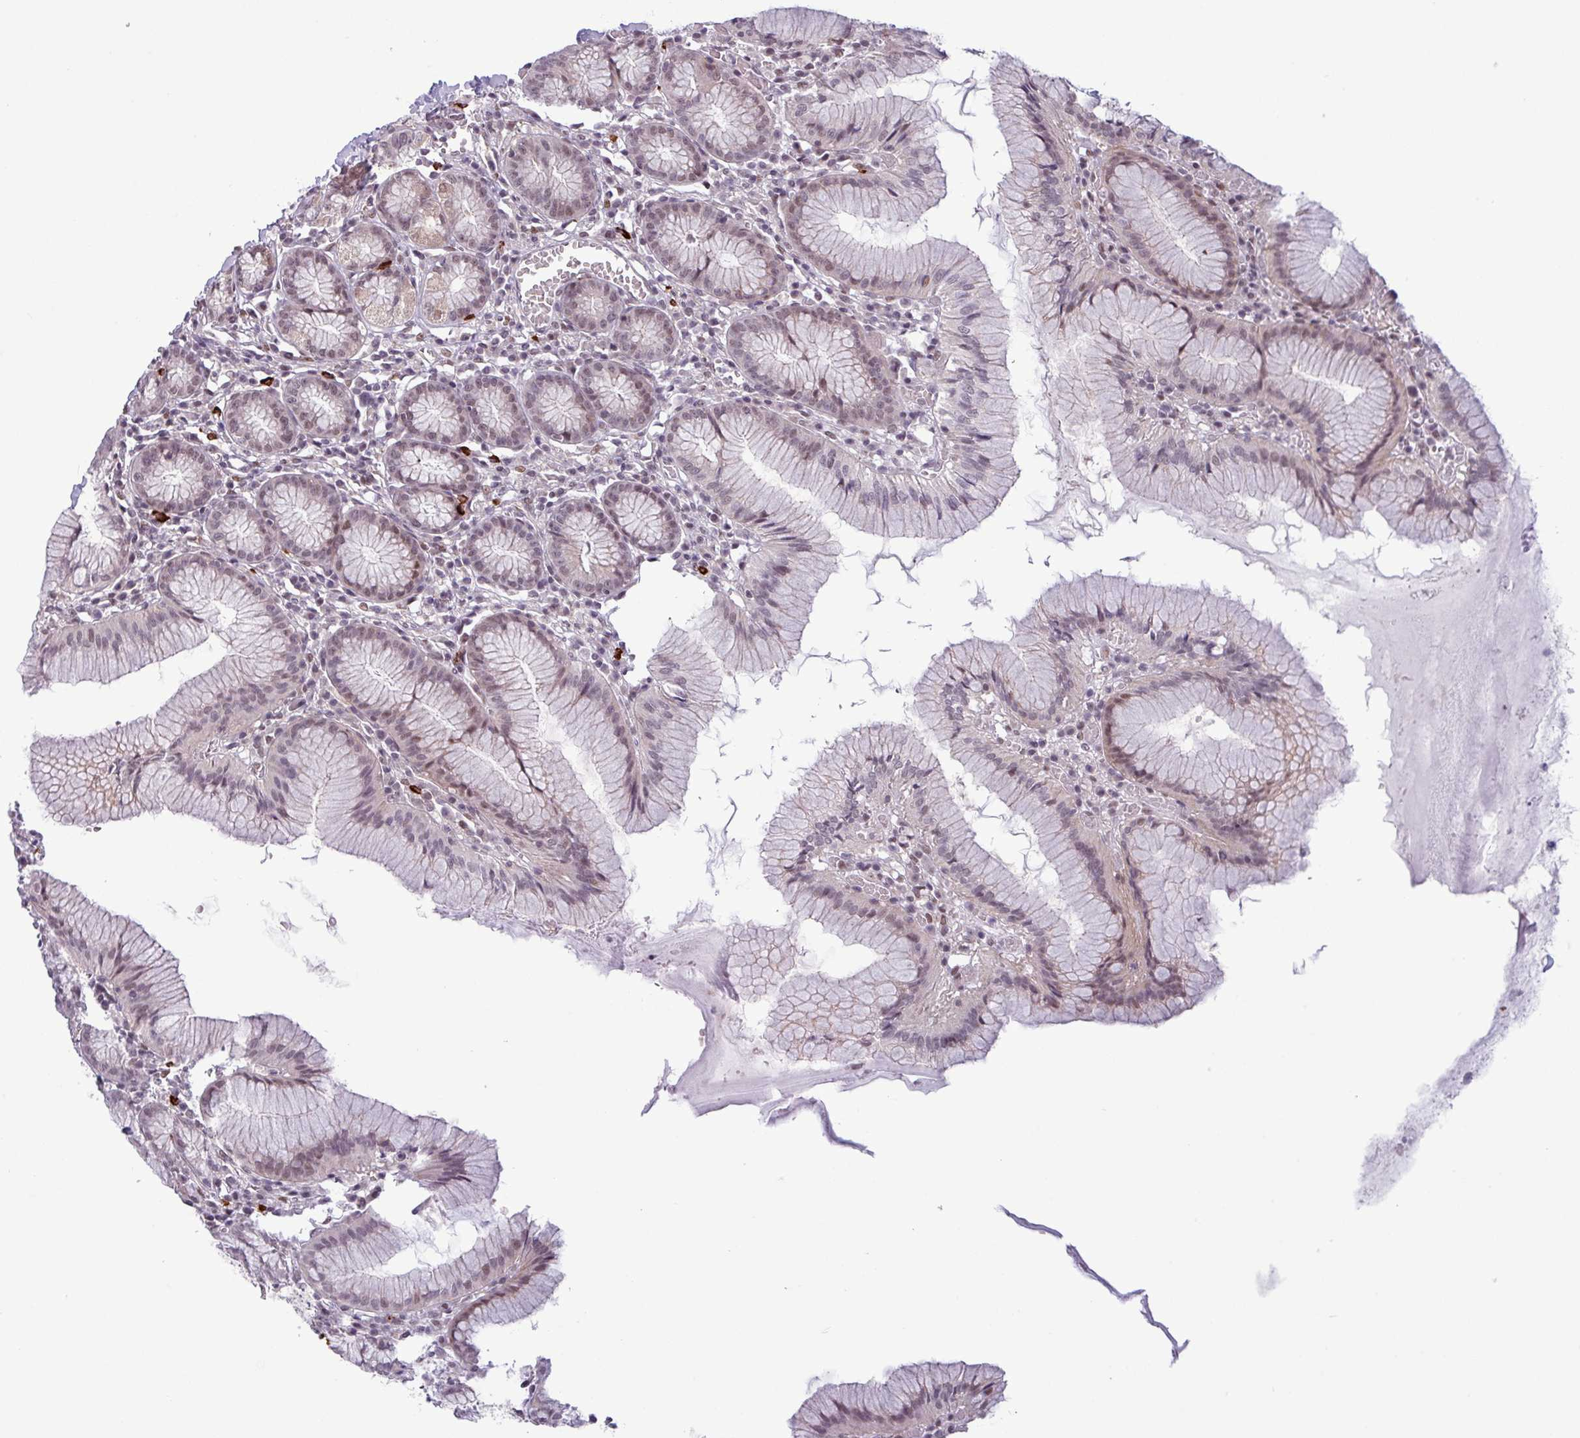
{"staining": {"intensity": "moderate", "quantity": ">75%", "location": "cytoplasmic/membranous,nuclear"}, "tissue": "stomach", "cell_type": "Glandular cells", "image_type": "normal", "snomed": [{"axis": "morphology", "description": "Normal tissue, NOS"}, {"axis": "topography", "description": "Stomach"}], "caption": "About >75% of glandular cells in unremarkable human stomach display moderate cytoplasmic/membranous,nuclear protein expression as visualized by brown immunohistochemical staining.", "gene": "NOTCH2", "patient": {"sex": "male", "age": 55}}